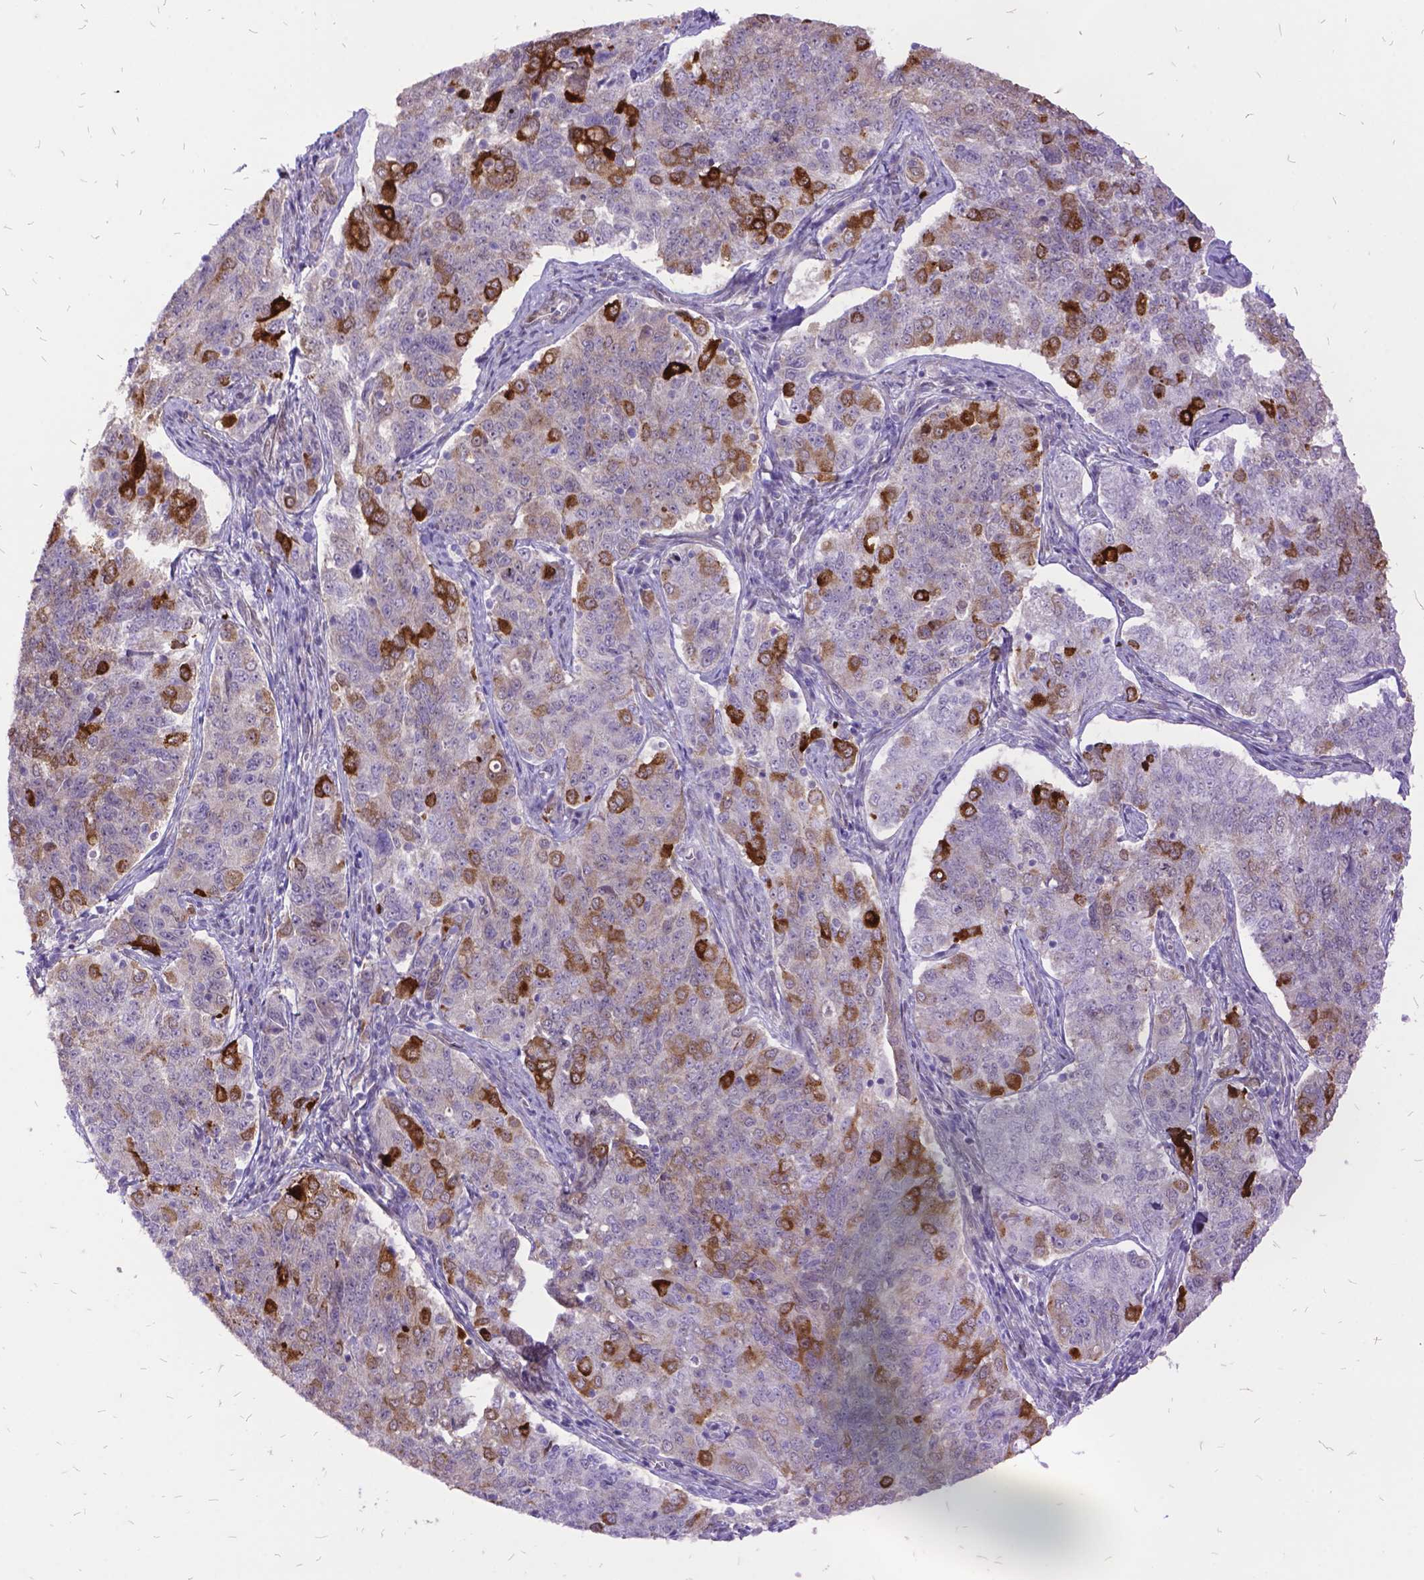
{"staining": {"intensity": "moderate", "quantity": "25%-75%", "location": "cytoplasmic/membranous"}, "tissue": "endometrial cancer", "cell_type": "Tumor cells", "image_type": "cancer", "snomed": [{"axis": "morphology", "description": "Adenocarcinoma, NOS"}, {"axis": "topography", "description": "Endometrium"}], "caption": "Immunohistochemistry image of neoplastic tissue: adenocarcinoma (endometrial) stained using immunohistochemistry displays medium levels of moderate protein expression localized specifically in the cytoplasmic/membranous of tumor cells, appearing as a cytoplasmic/membranous brown color.", "gene": "GRB7", "patient": {"sex": "female", "age": 43}}